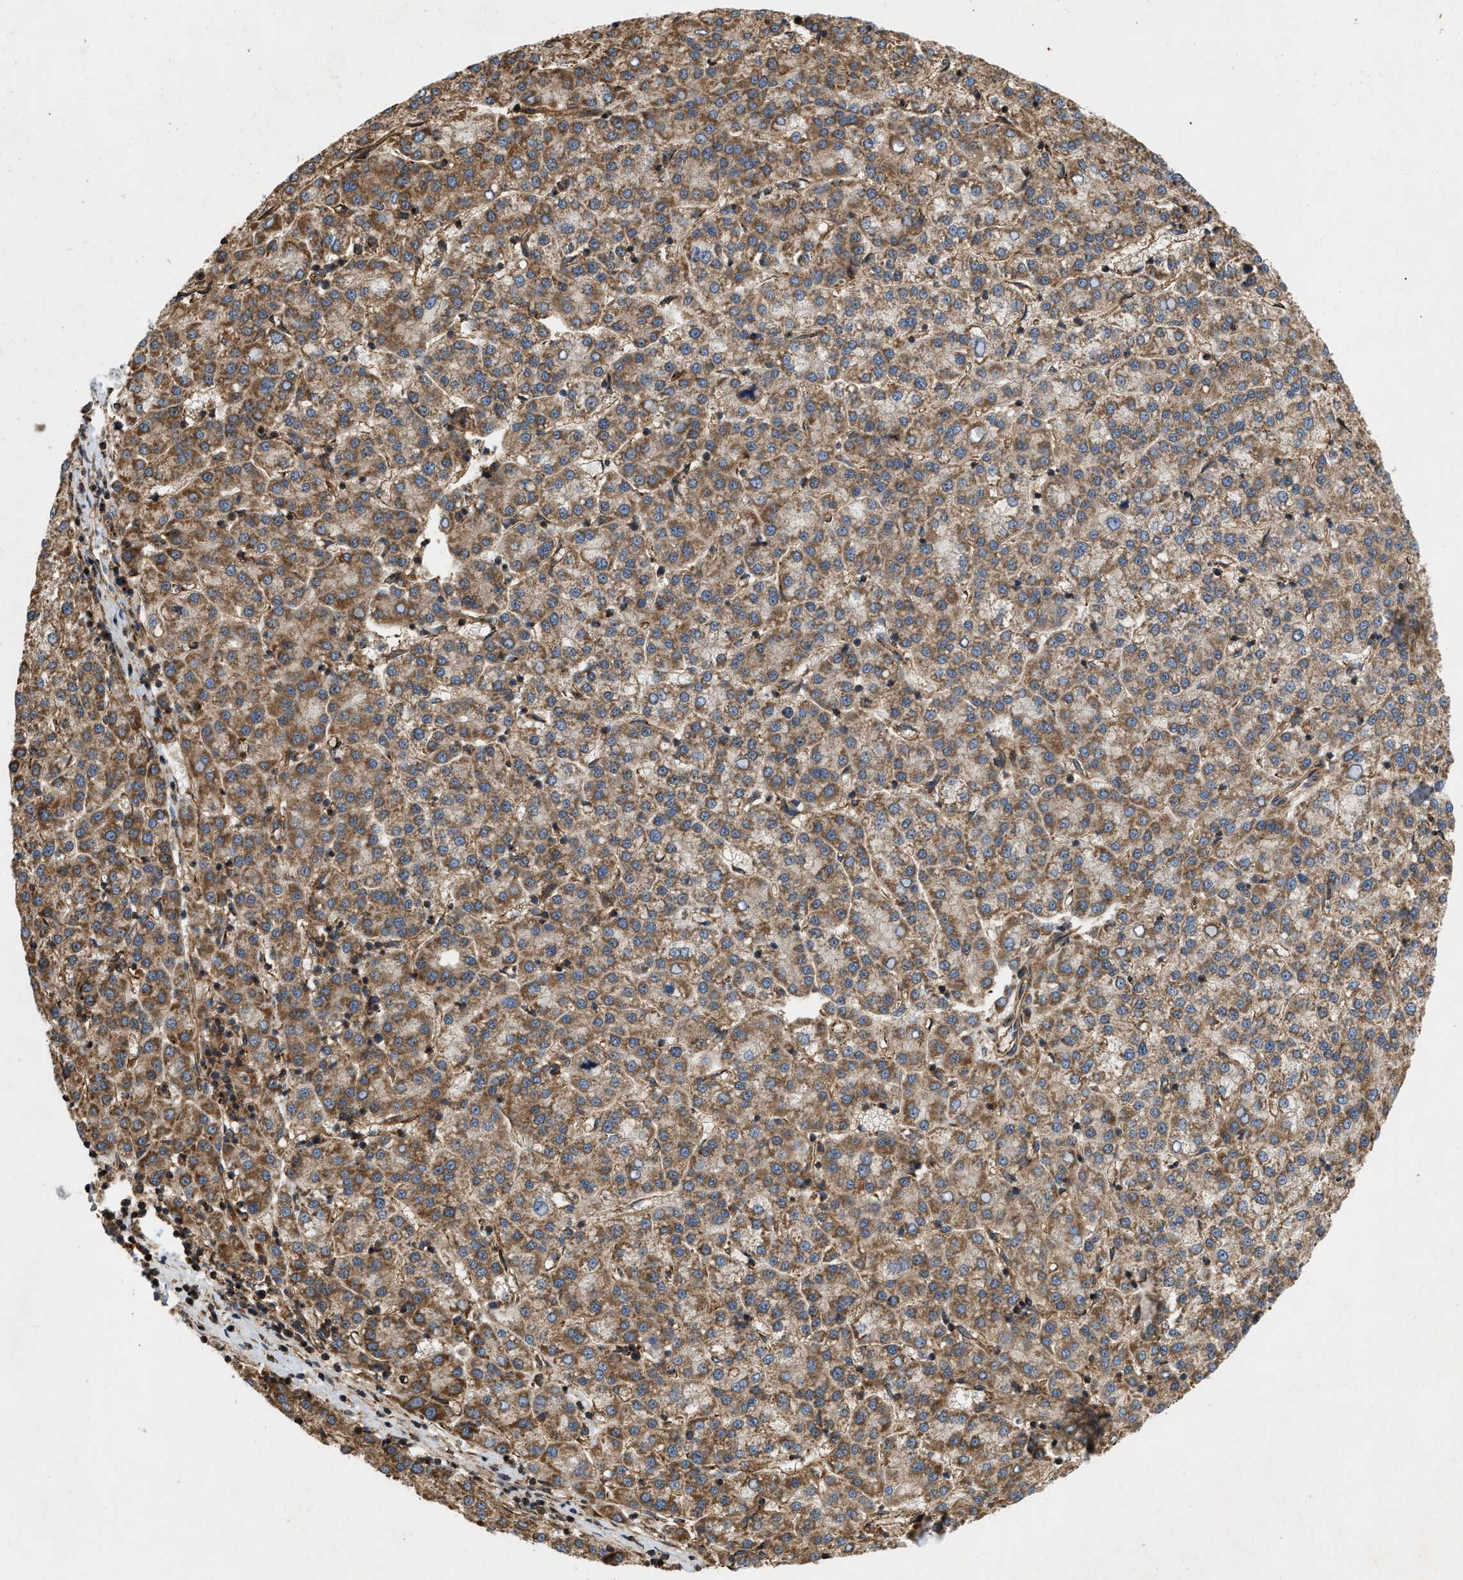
{"staining": {"intensity": "moderate", "quantity": ">75%", "location": "cytoplasmic/membranous"}, "tissue": "liver cancer", "cell_type": "Tumor cells", "image_type": "cancer", "snomed": [{"axis": "morphology", "description": "Carcinoma, Hepatocellular, NOS"}, {"axis": "topography", "description": "Liver"}], "caption": "A photomicrograph of human liver hepatocellular carcinoma stained for a protein displays moderate cytoplasmic/membranous brown staining in tumor cells.", "gene": "GNB4", "patient": {"sex": "female", "age": 58}}